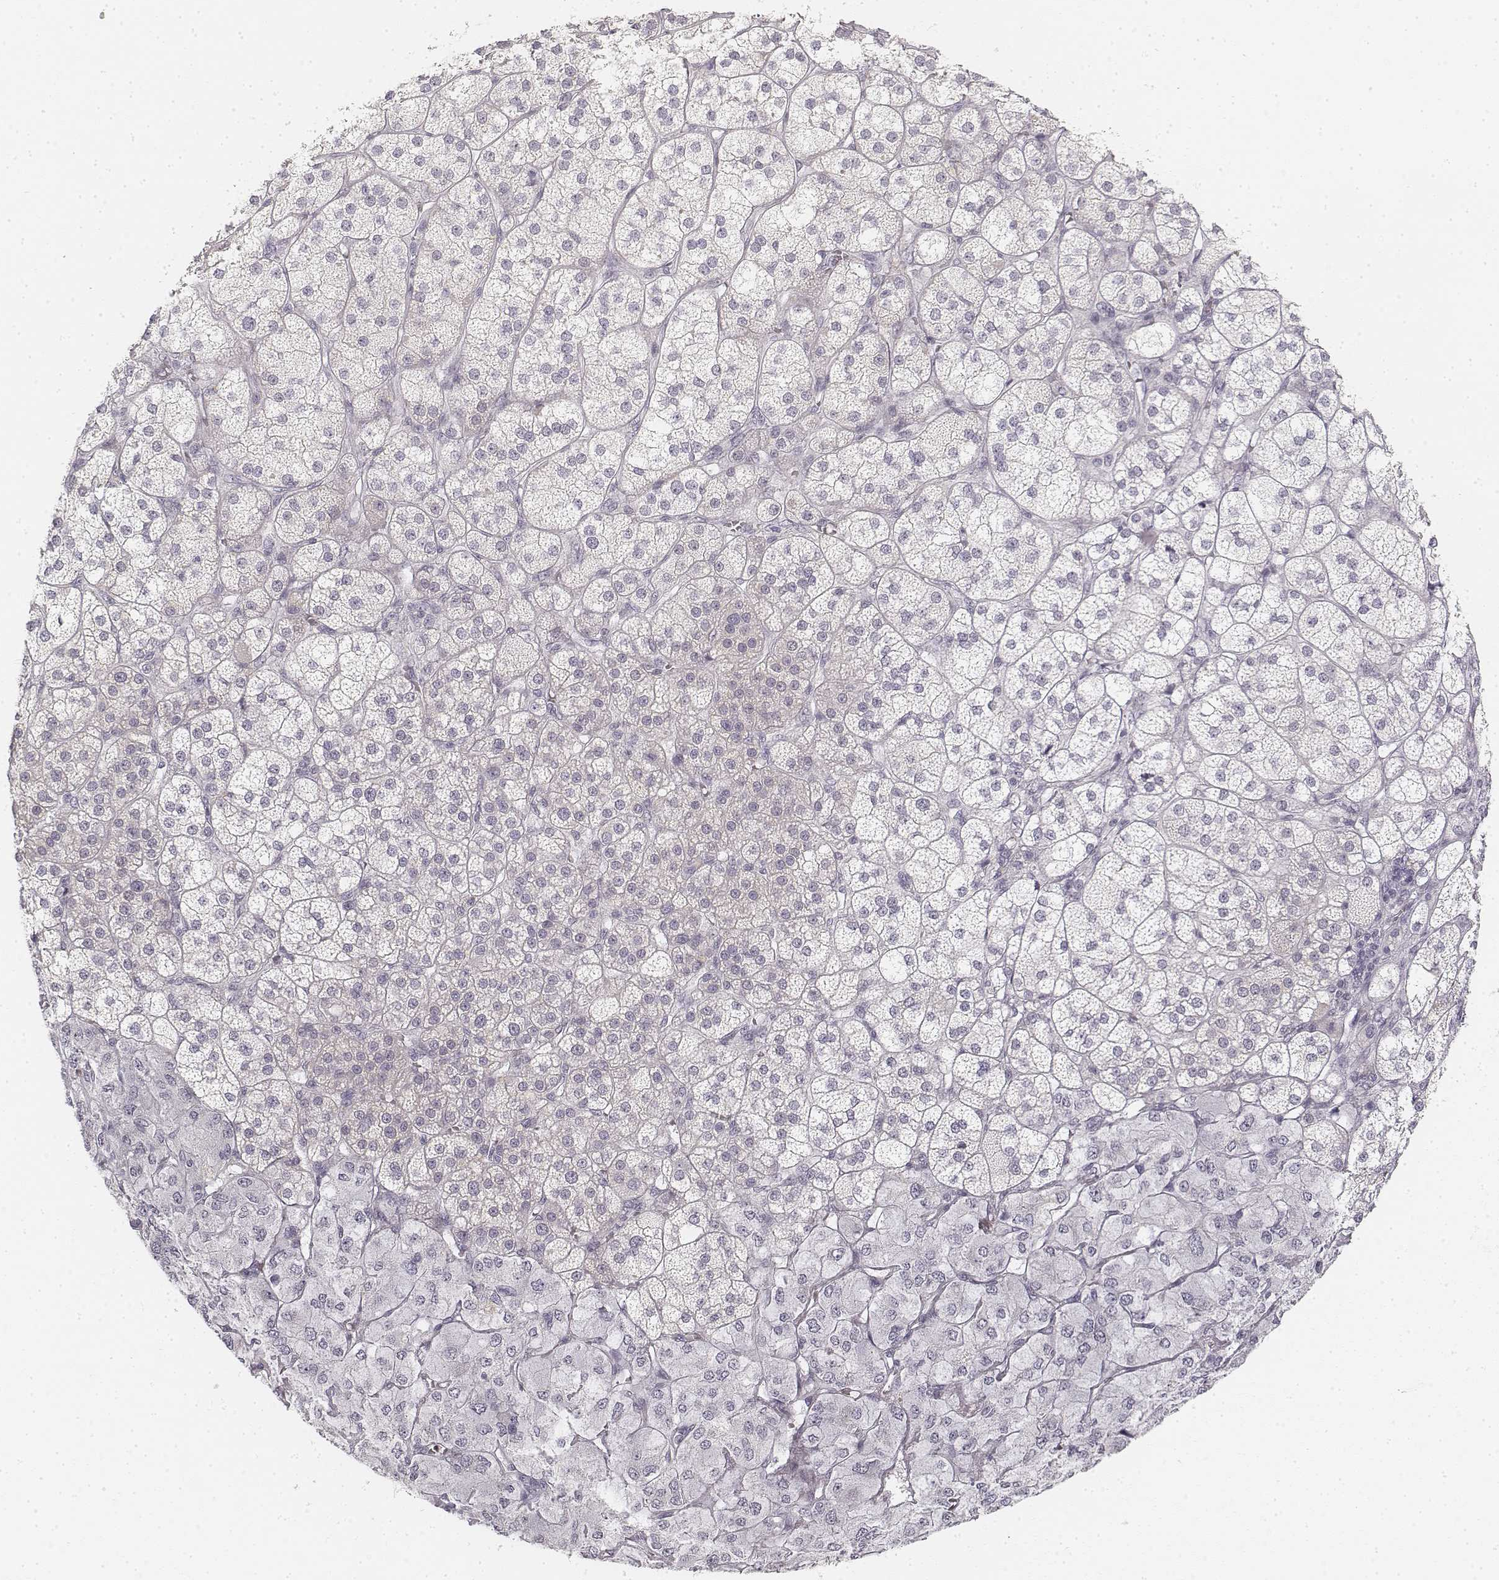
{"staining": {"intensity": "negative", "quantity": "none", "location": "none"}, "tissue": "adrenal gland", "cell_type": "Glandular cells", "image_type": "normal", "snomed": [{"axis": "morphology", "description": "Normal tissue, NOS"}, {"axis": "topography", "description": "Adrenal gland"}], "caption": "Immunohistochemistry (IHC) histopathology image of normal adrenal gland: adrenal gland stained with DAB demonstrates no significant protein expression in glandular cells.", "gene": "DSG4", "patient": {"sex": "female", "age": 60}}